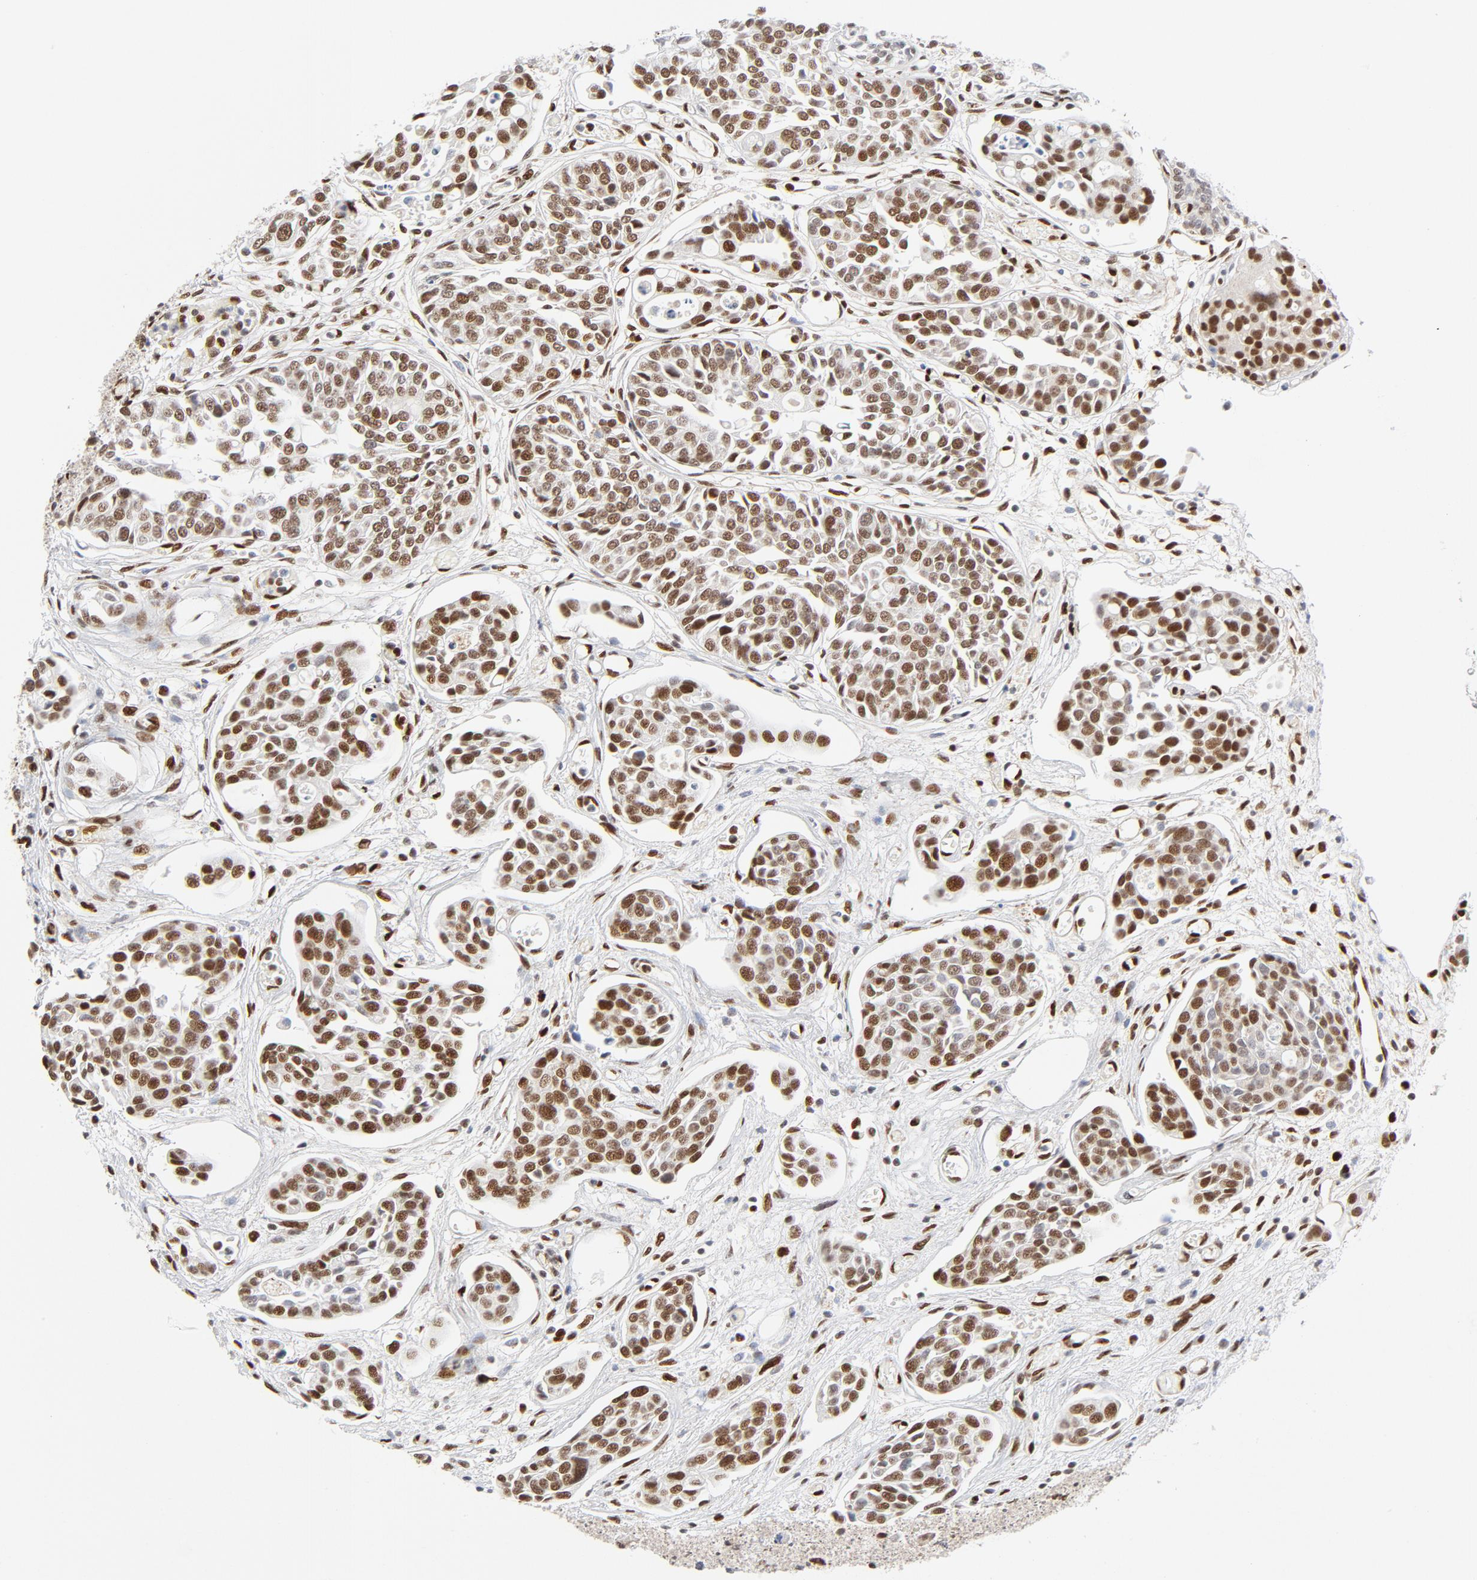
{"staining": {"intensity": "moderate", "quantity": ">75%", "location": "nuclear"}, "tissue": "urothelial cancer", "cell_type": "Tumor cells", "image_type": "cancer", "snomed": [{"axis": "morphology", "description": "Urothelial carcinoma, High grade"}, {"axis": "topography", "description": "Urinary bladder"}], "caption": "This micrograph reveals urothelial cancer stained with immunohistochemistry (IHC) to label a protein in brown. The nuclear of tumor cells show moderate positivity for the protein. Nuclei are counter-stained blue.", "gene": "MEF2A", "patient": {"sex": "male", "age": 78}}